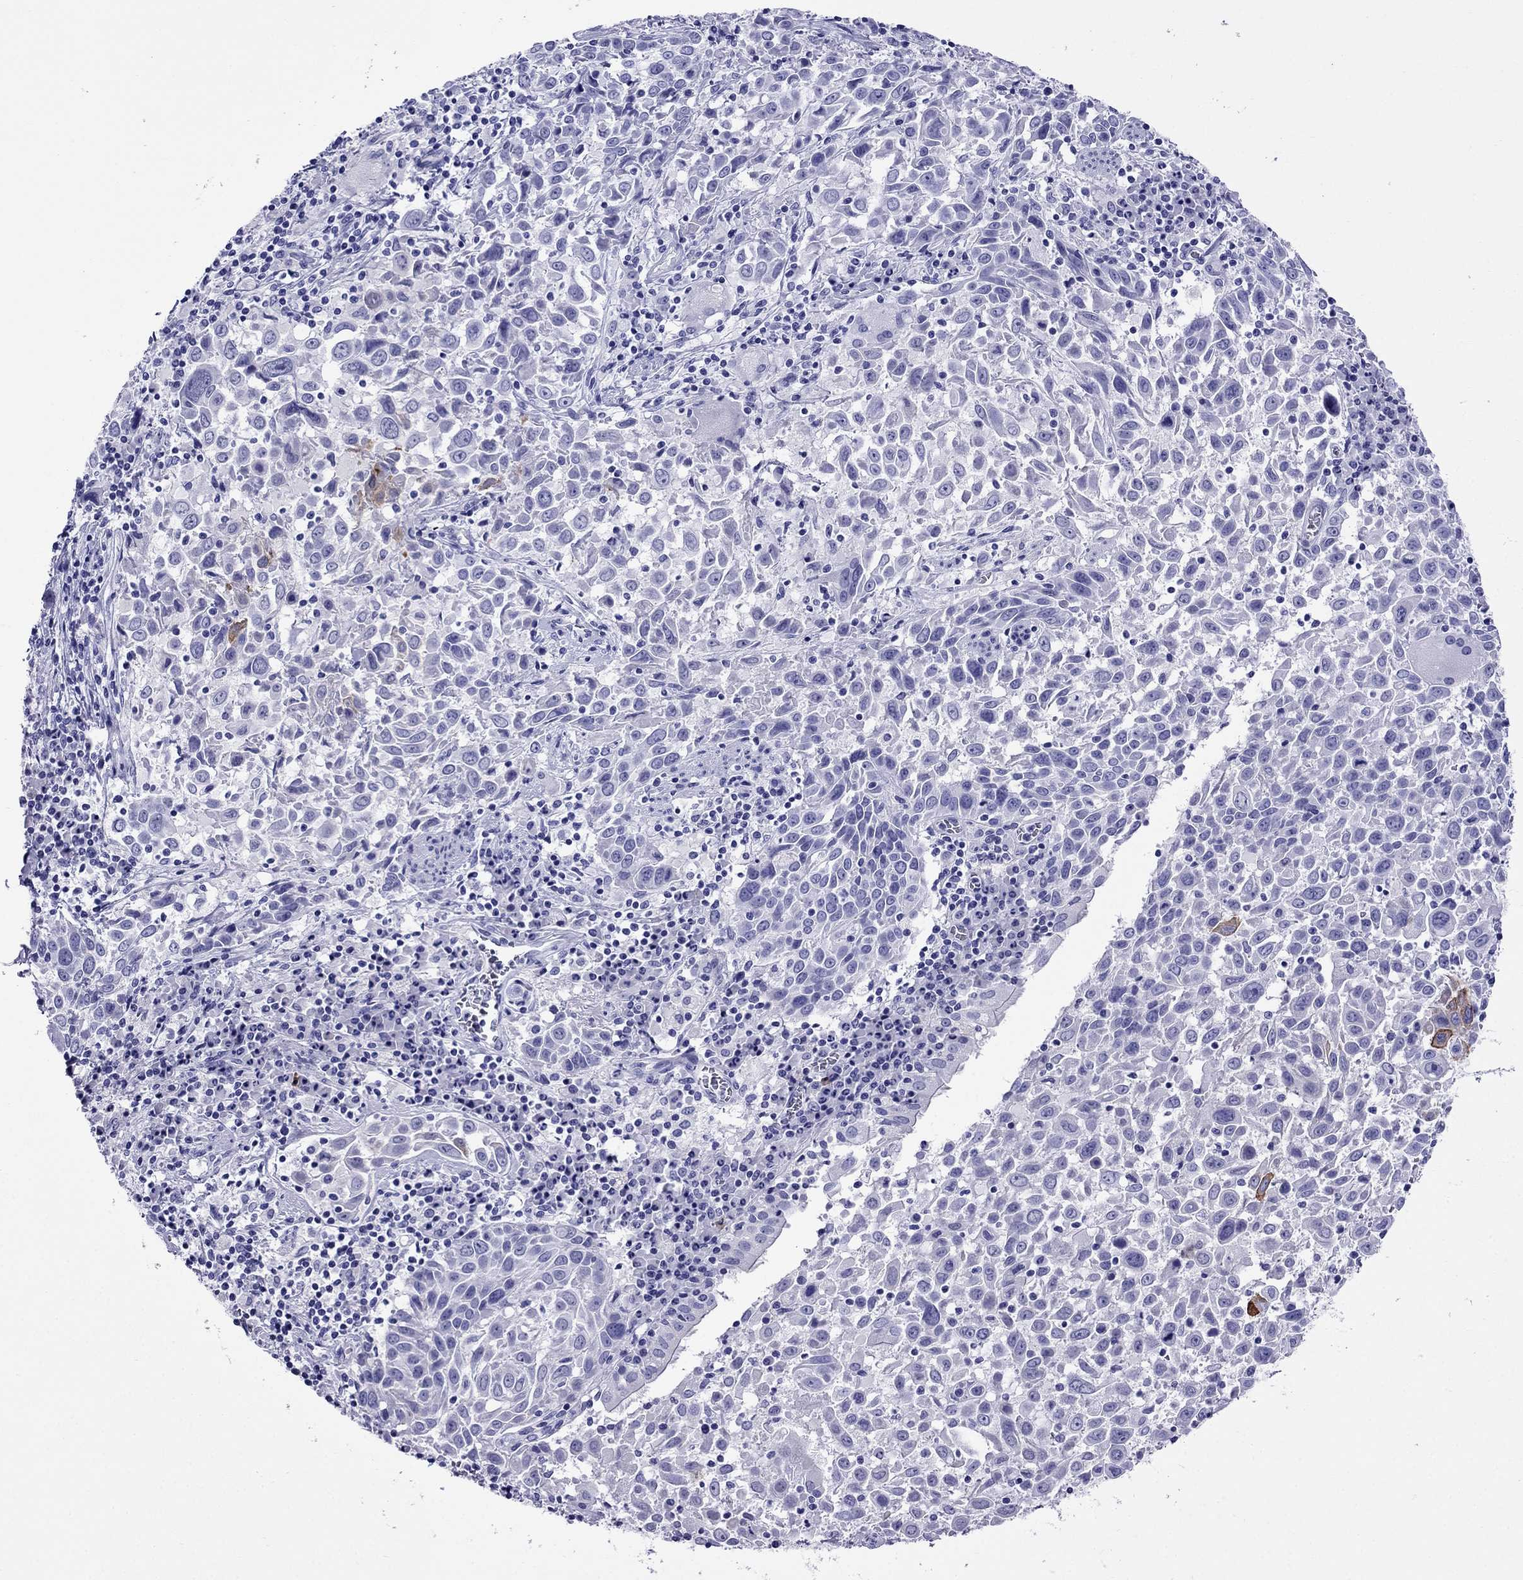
{"staining": {"intensity": "moderate", "quantity": "<25%", "location": "cytoplasmic/membranous"}, "tissue": "lung cancer", "cell_type": "Tumor cells", "image_type": "cancer", "snomed": [{"axis": "morphology", "description": "Squamous cell carcinoma, NOS"}, {"axis": "topography", "description": "Lung"}], "caption": "Immunohistochemical staining of lung squamous cell carcinoma displays low levels of moderate cytoplasmic/membranous protein expression in approximately <25% of tumor cells.", "gene": "CRYBA1", "patient": {"sex": "male", "age": 57}}